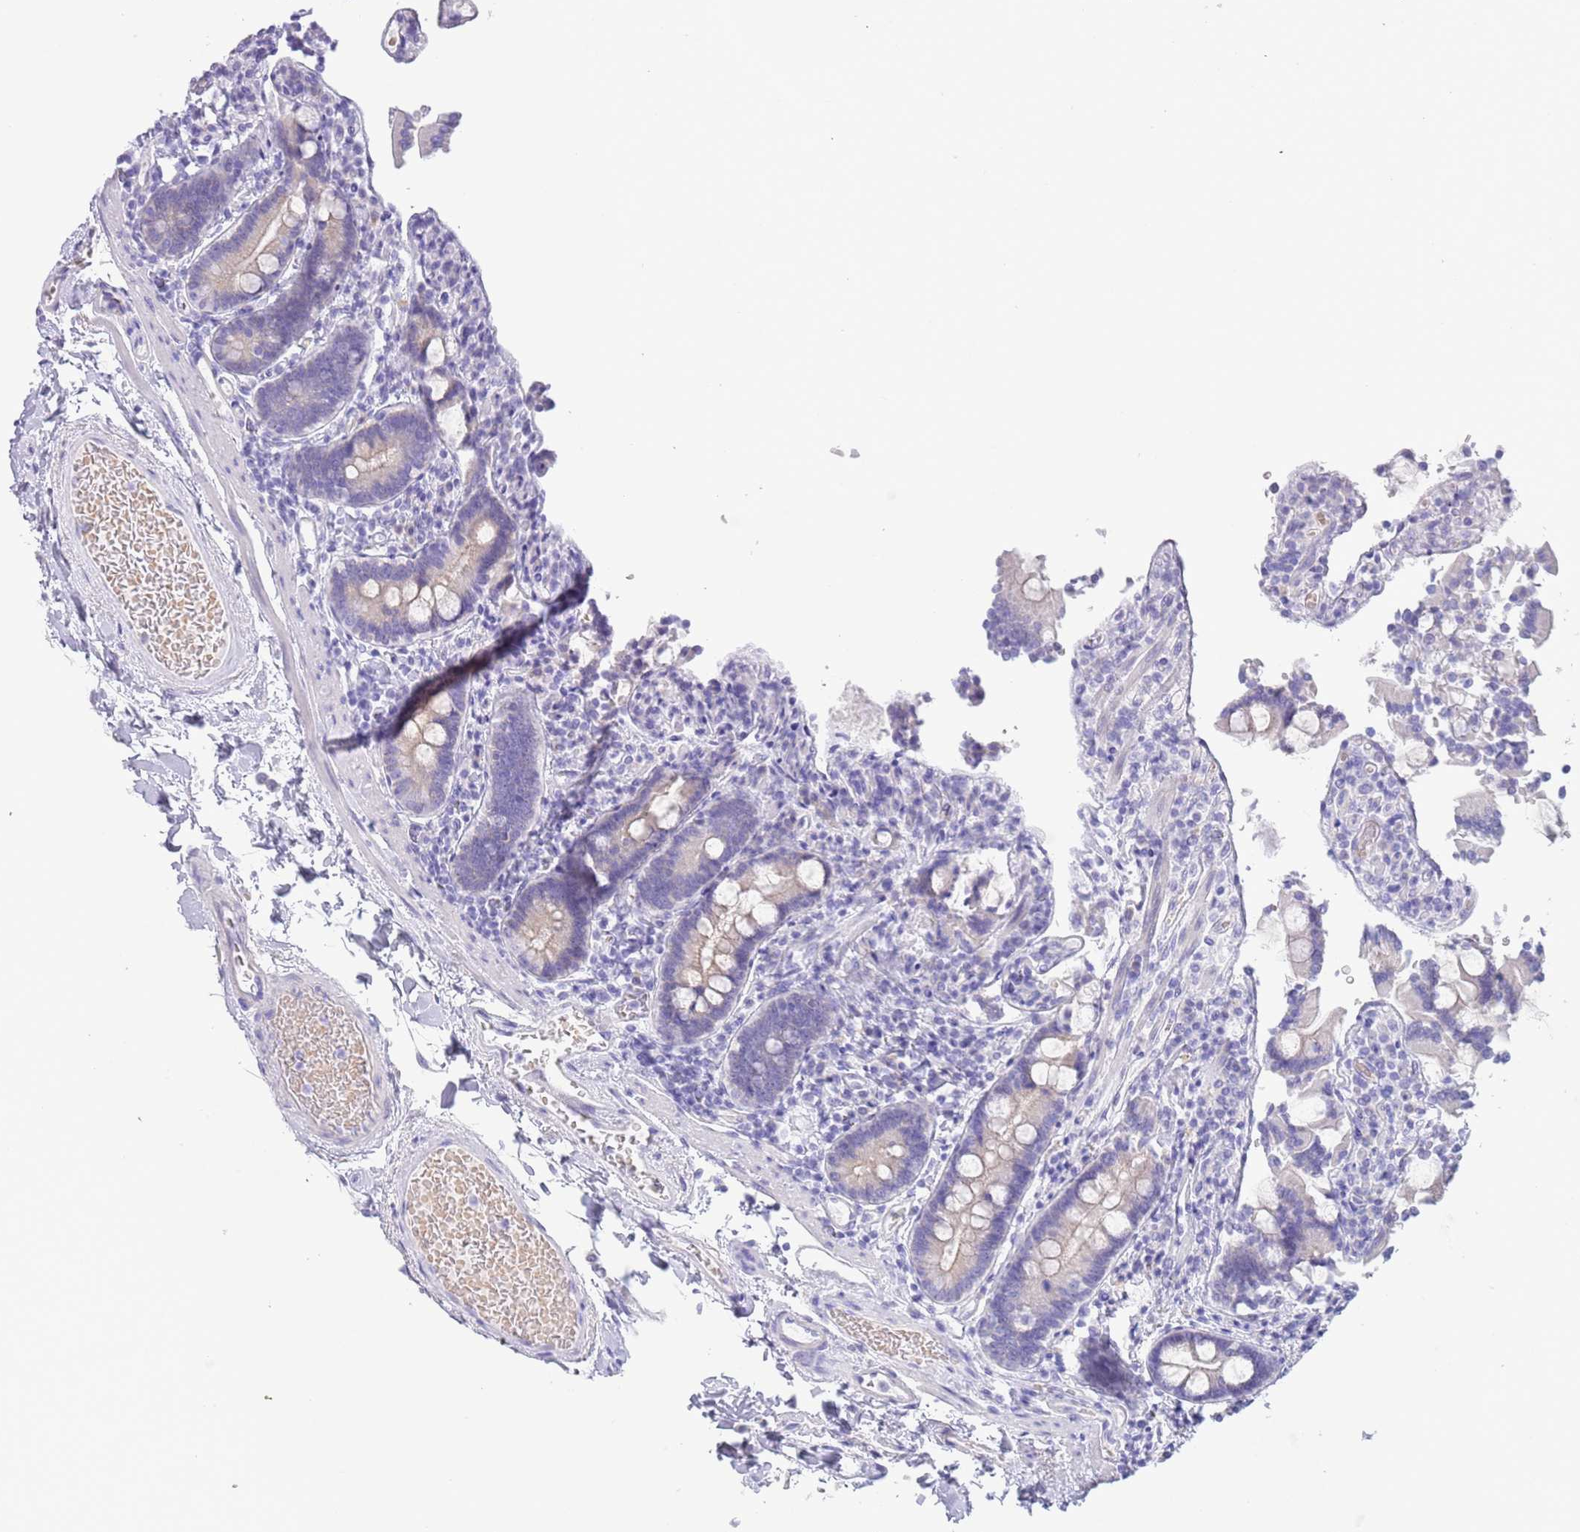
{"staining": {"intensity": "negative", "quantity": "none", "location": "none"}, "tissue": "duodenum", "cell_type": "Glandular cells", "image_type": "normal", "snomed": [{"axis": "morphology", "description": "Normal tissue, NOS"}, {"axis": "topography", "description": "Duodenum"}], "caption": "The histopathology image demonstrates no staining of glandular cells in unremarkable duodenum. Brightfield microscopy of IHC stained with DAB (brown) and hematoxylin (blue), captured at high magnification.", "gene": "ACR", "patient": {"sex": "male", "age": 55}}